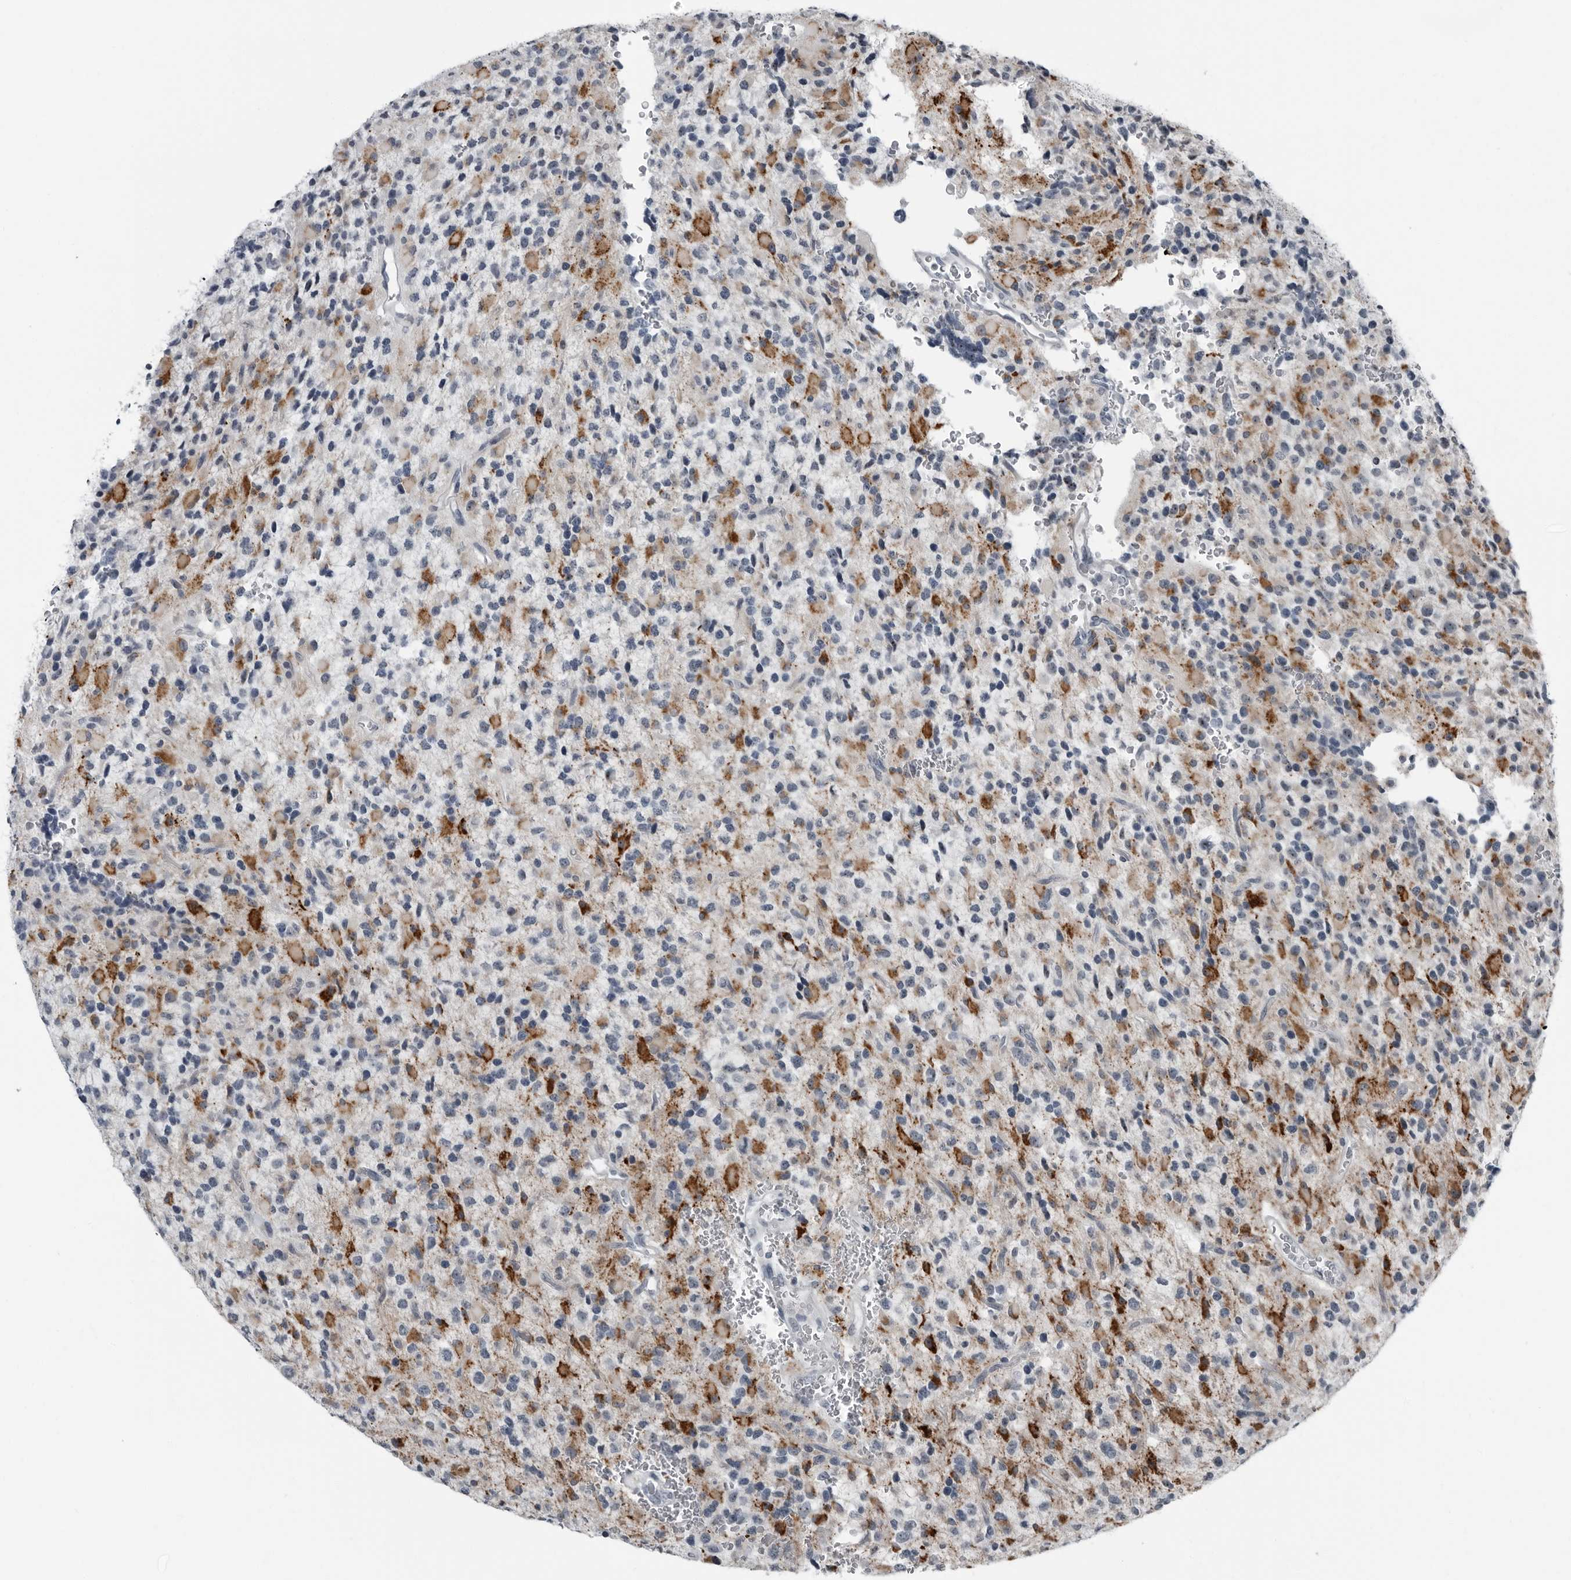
{"staining": {"intensity": "negative", "quantity": "none", "location": "none"}, "tissue": "glioma", "cell_type": "Tumor cells", "image_type": "cancer", "snomed": [{"axis": "morphology", "description": "Glioma, malignant, High grade"}, {"axis": "topography", "description": "Brain"}], "caption": "IHC image of glioma stained for a protein (brown), which displays no positivity in tumor cells. The staining is performed using DAB (3,3'-diaminobenzidine) brown chromogen with nuclei counter-stained in using hematoxylin.", "gene": "PDCD11", "patient": {"sex": "male", "age": 34}}